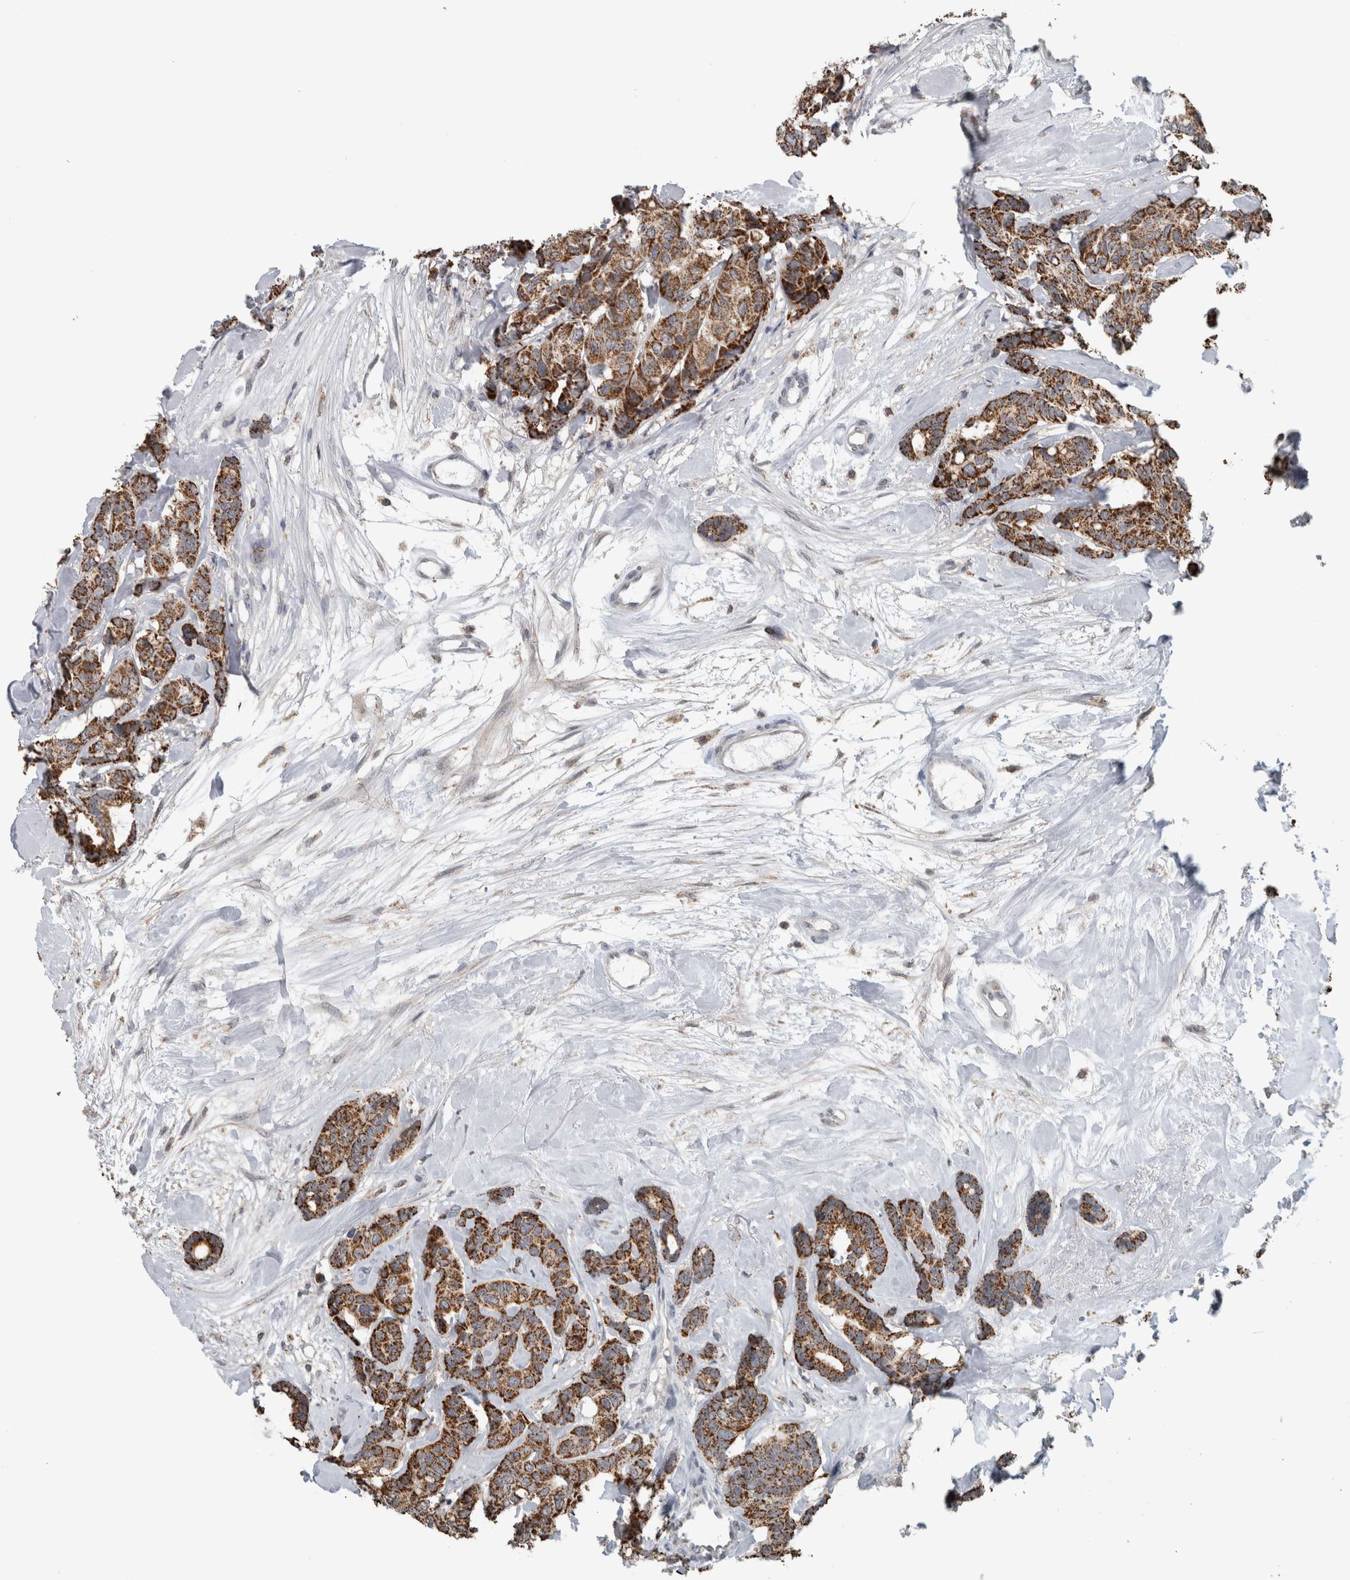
{"staining": {"intensity": "strong", "quantity": ">75%", "location": "cytoplasmic/membranous"}, "tissue": "breast cancer", "cell_type": "Tumor cells", "image_type": "cancer", "snomed": [{"axis": "morphology", "description": "Duct carcinoma"}, {"axis": "topography", "description": "Breast"}], "caption": "Protein staining of breast cancer (infiltrating ductal carcinoma) tissue demonstrates strong cytoplasmic/membranous staining in about >75% of tumor cells.", "gene": "ACSF2", "patient": {"sex": "female", "age": 87}}